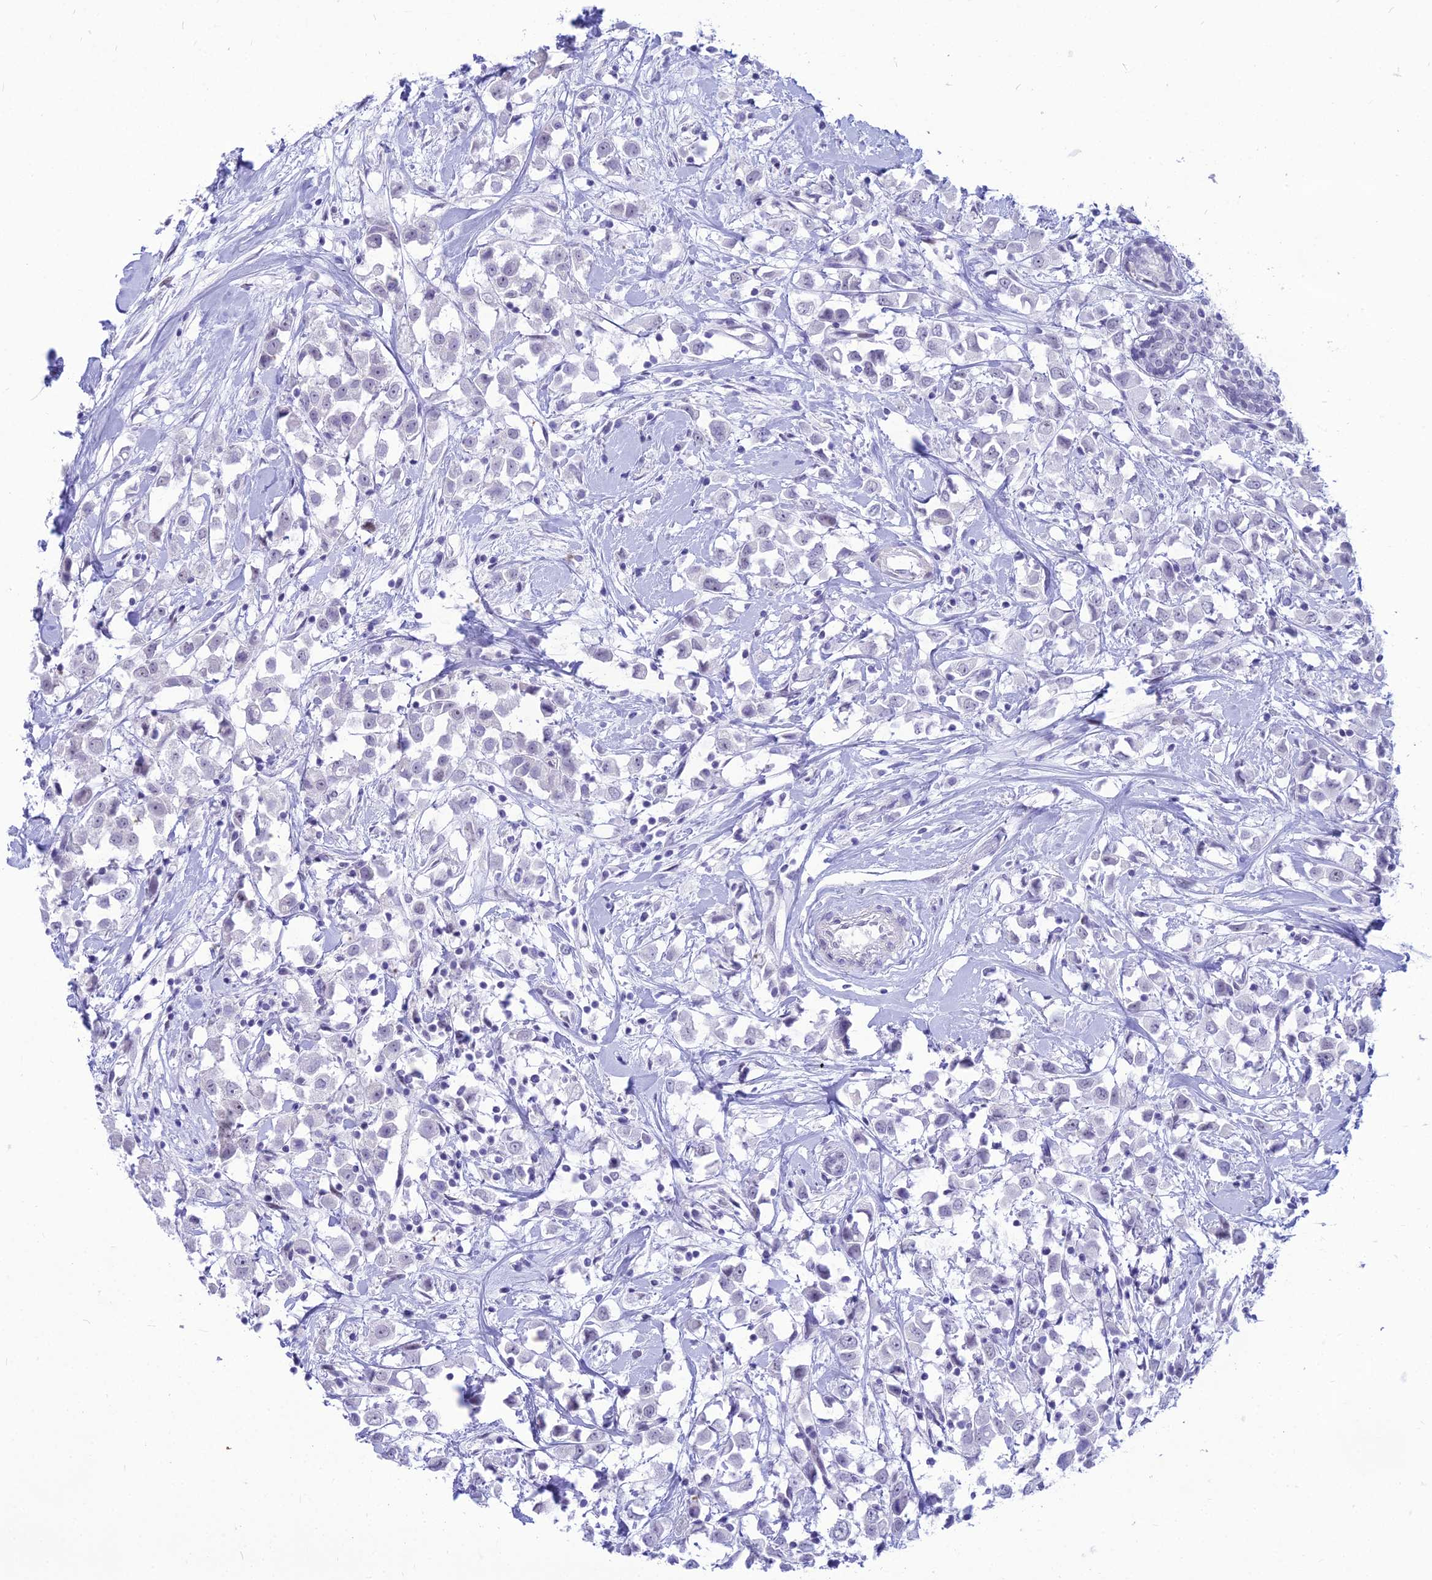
{"staining": {"intensity": "negative", "quantity": "none", "location": "none"}, "tissue": "breast cancer", "cell_type": "Tumor cells", "image_type": "cancer", "snomed": [{"axis": "morphology", "description": "Duct carcinoma"}, {"axis": "topography", "description": "Breast"}], "caption": "Histopathology image shows no significant protein expression in tumor cells of breast cancer (invasive ductal carcinoma).", "gene": "DHX40", "patient": {"sex": "female", "age": 61}}